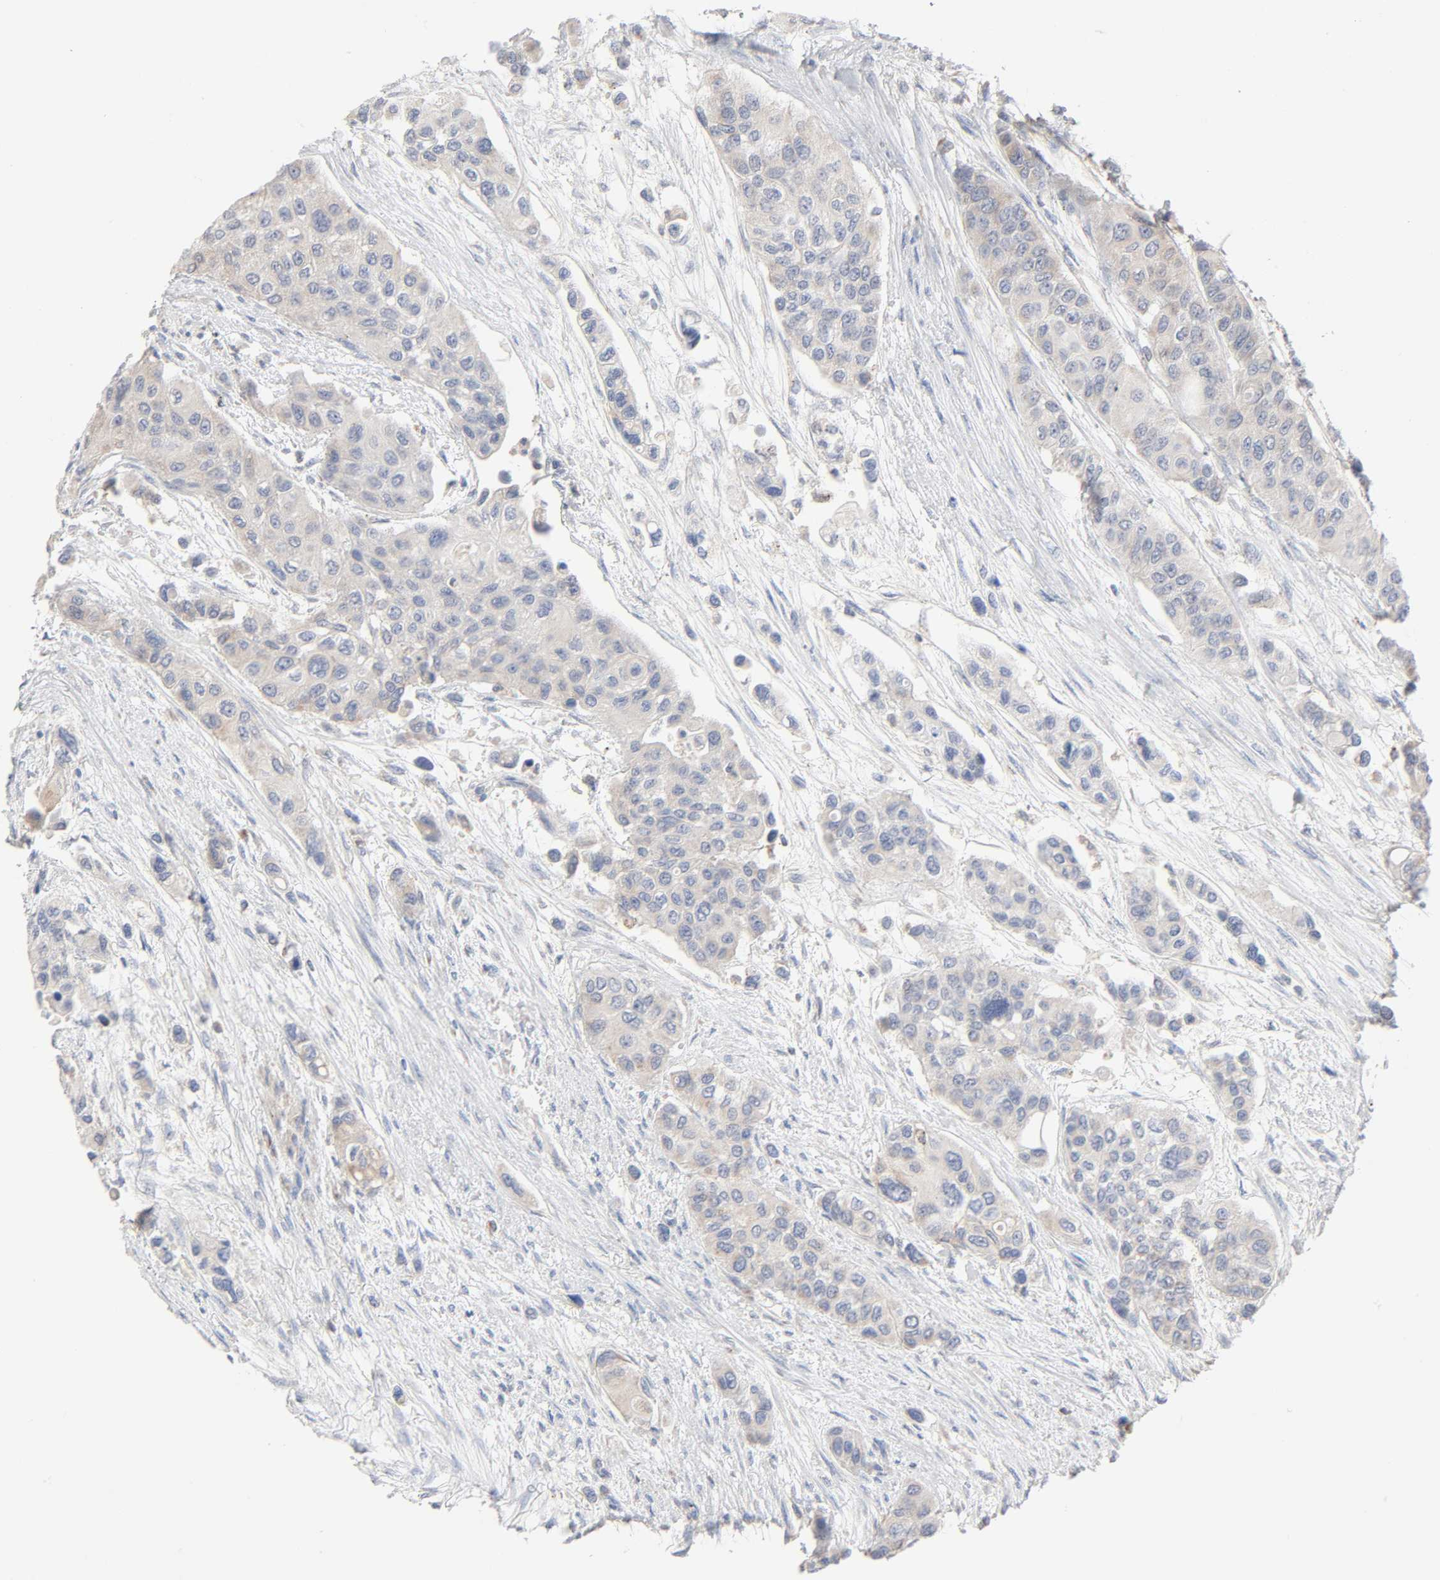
{"staining": {"intensity": "weak", "quantity": "25%-75%", "location": "cytoplasmic/membranous"}, "tissue": "urothelial cancer", "cell_type": "Tumor cells", "image_type": "cancer", "snomed": [{"axis": "morphology", "description": "Urothelial carcinoma, High grade"}, {"axis": "topography", "description": "Urinary bladder"}], "caption": "About 25%-75% of tumor cells in human high-grade urothelial carcinoma reveal weak cytoplasmic/membranous protein expression as visualized by brown immunohistochemical staining.", "gene": "SYT16", "patient": {"sex": "female", "age": 56}}